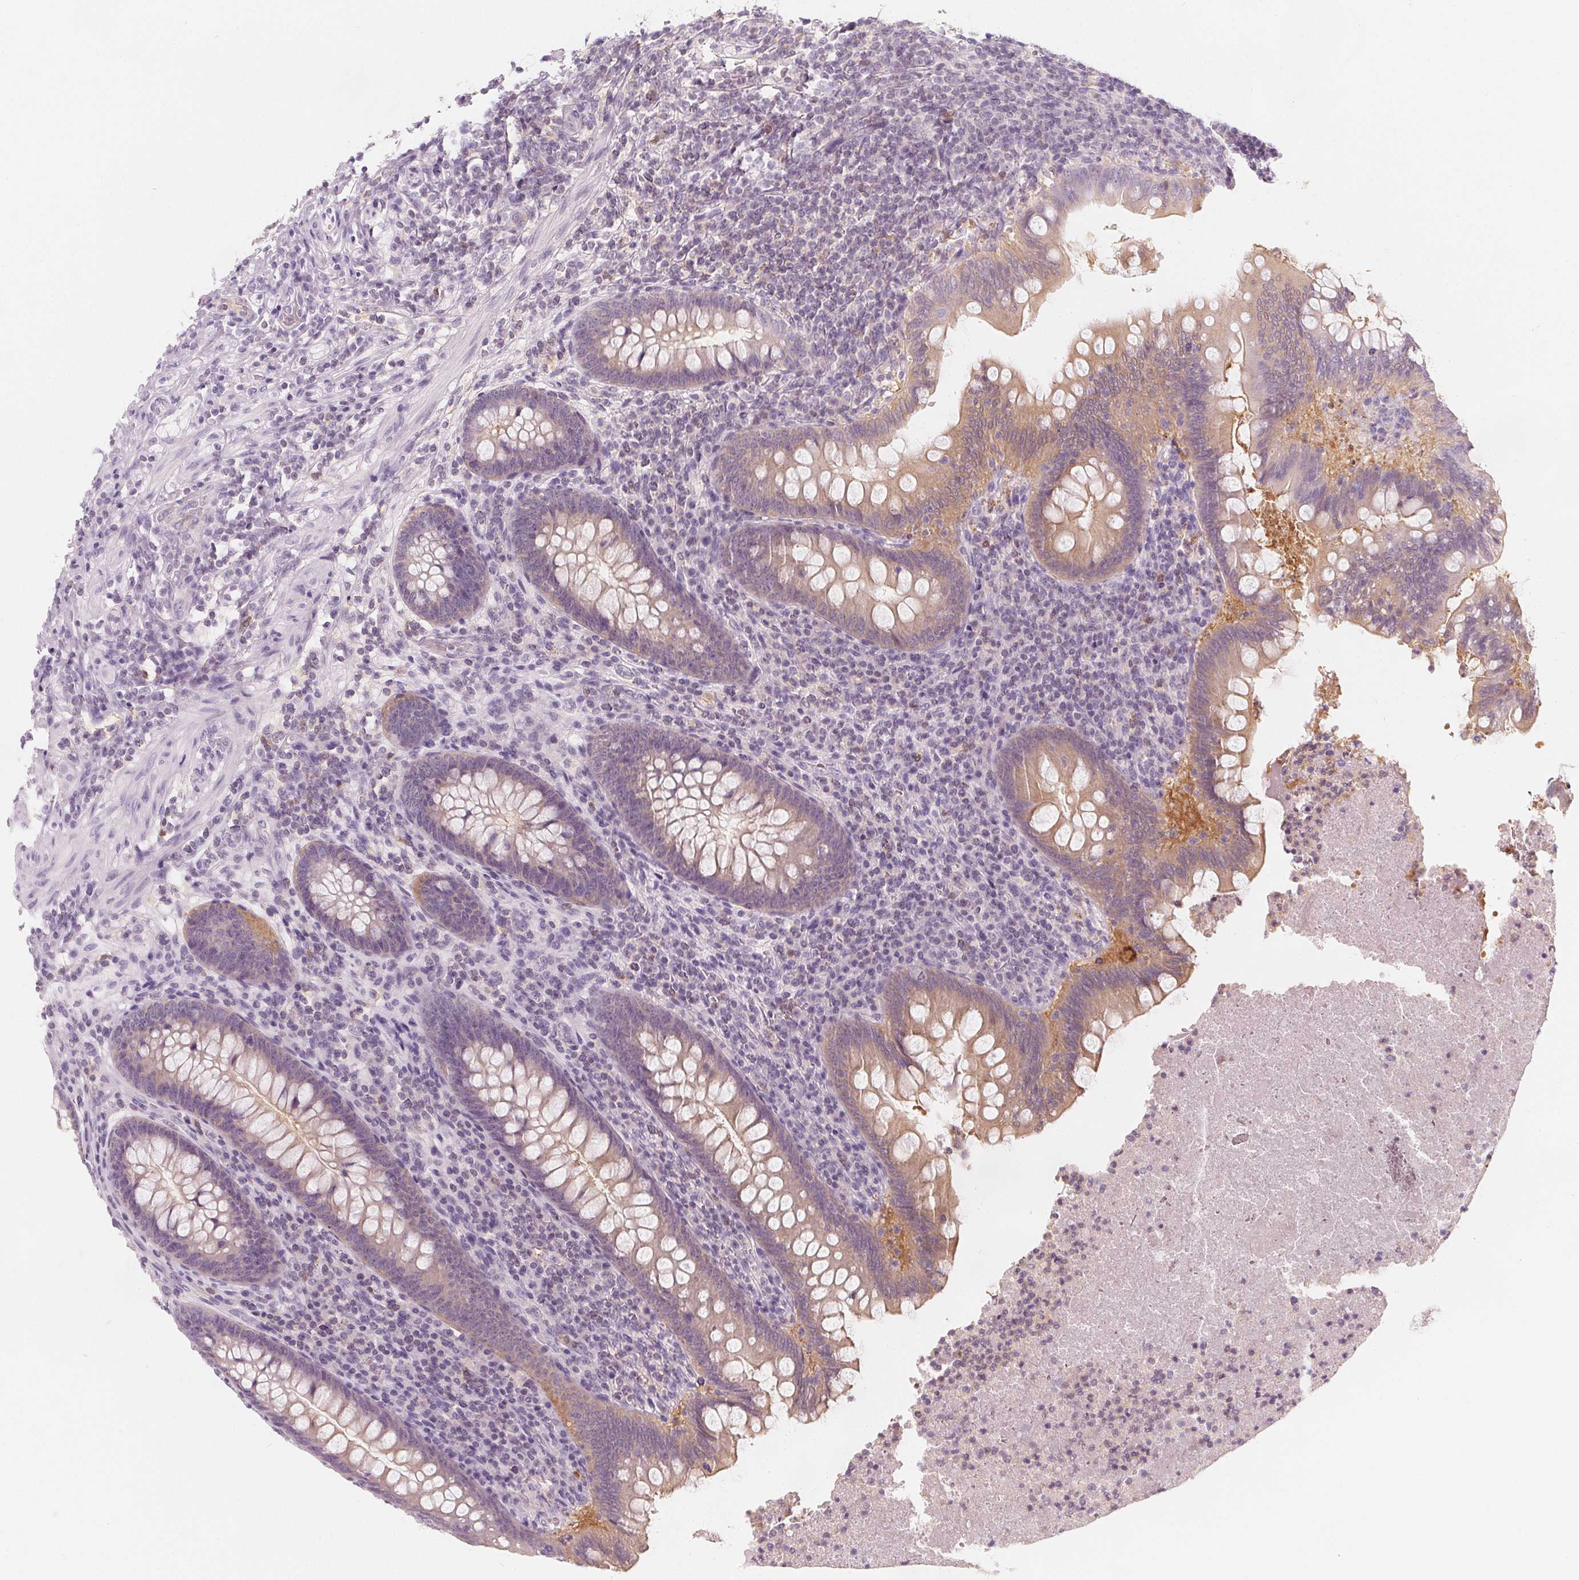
{"staining": {"intensity": "weak", "quantity": "25%-75%", "location": "cytoplasmic/membranous"}, "tissue": "appendix", "cell_type": "Glandular cells", "image_type": "normal", "snomed": [{"axis": "morphology", "description": "Normal tissue, NOS"}, {"axis": "topography", "description": "Appendix"}], "caption": "DAB (3,3'-diaminobenzidine) immunohistochemical staining of benign human appendix demonstrates weak cytoplasmic/membranous protein staining in about 25%-75% of glandular cells. (DAB (3,3'-diaminobenzidine) IHC, brown staining for protein, blue staining for nuclei).", "gene": "UGP2", "patient": {"sex": "male", "age": 47}}